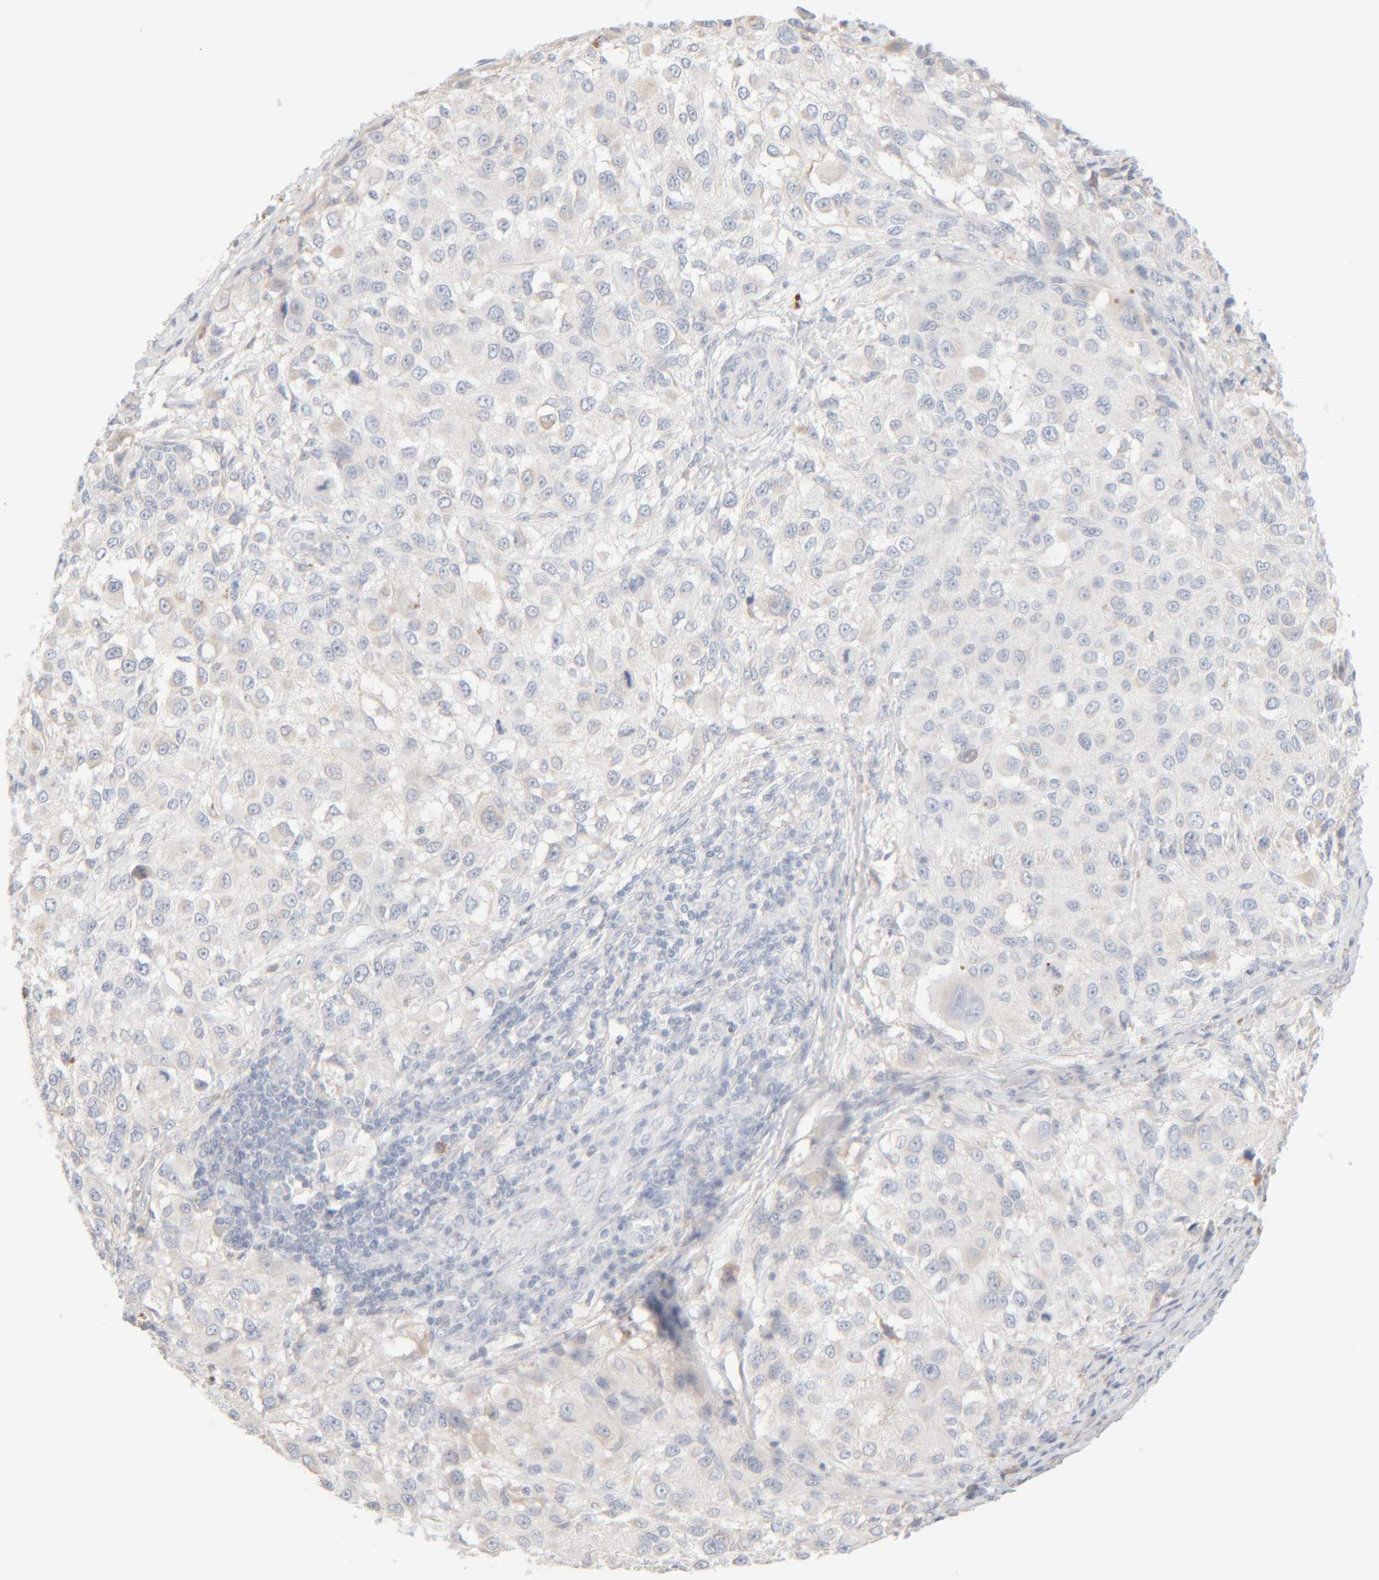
{"staining": {"intensity": "negative", "quantity": "none", "location": "none"}, "tissue": "melanoma", "cell_type": "Tumor cells", "image_type": "cancer", "snomed": [{"axis": "morphology", "description": "Necrosis, NOS"}, {"axis": "morphology", "description": "Malignant melanoma, NOS"}, {"axis": "topography", "description": "Skin"}], "caption": "High power microscopy photomicrograph of an immunohistochemistry histopathology image of melanoma, revealing no significant expression in tumor cells.", "gene": "RIDA", "patient": {"sex": "female", "age": 87}}